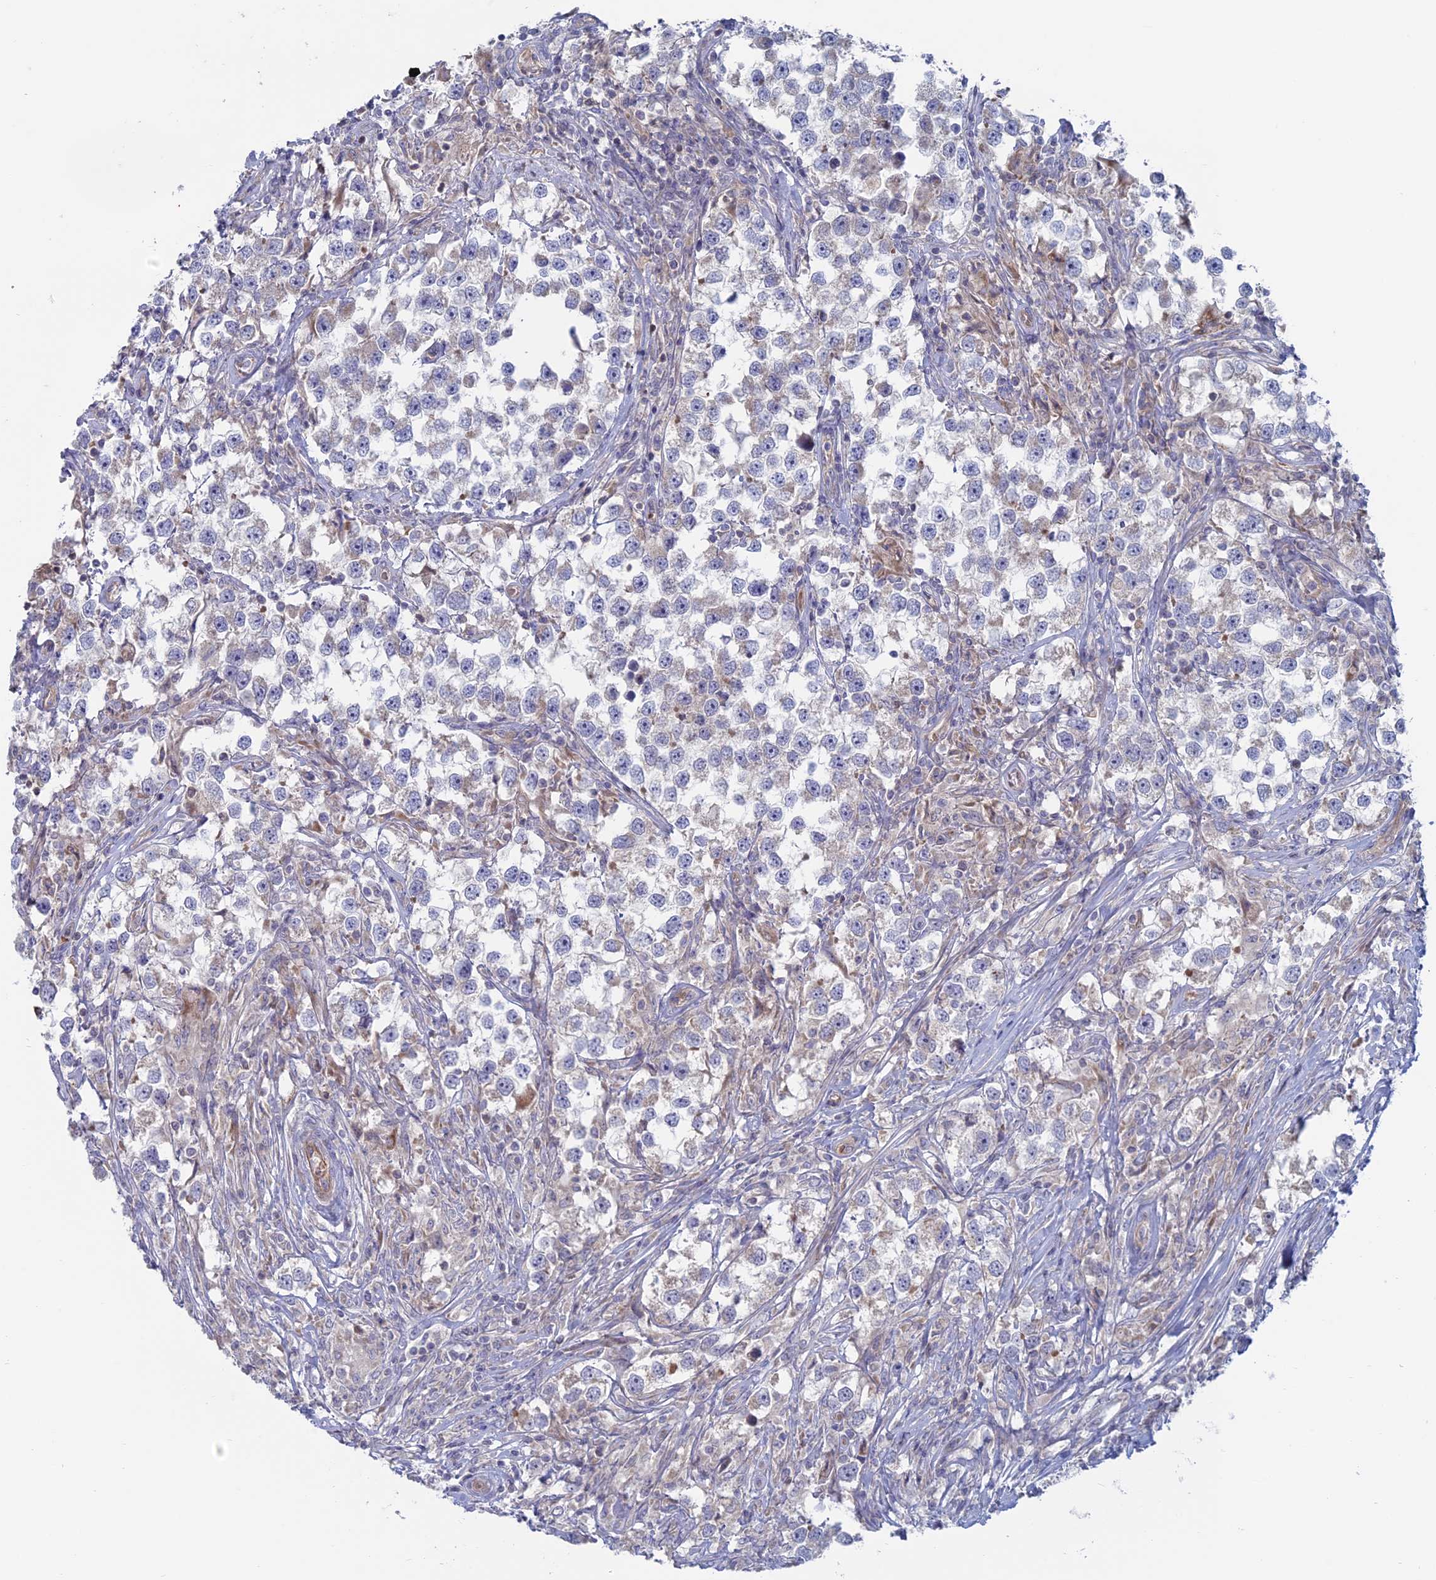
{"staining": {"intensity": "weak", "quantity": "<25%", "location": "cytoplasmic/membranous"}, "tissue": "testis cancer", "cell_type": "Tumor cells", "image_type": "cancer", "snomed": [{"axis": "morphology", "description": "Seminoma, NOS"}, {"axis": "topography", "description": "Testis"}], "caption": "Tumor cells show no significant staining in testis cancer (seminoma).", "gene": "TBC1D30", "patient": {"sex": "male", "age": 46}}